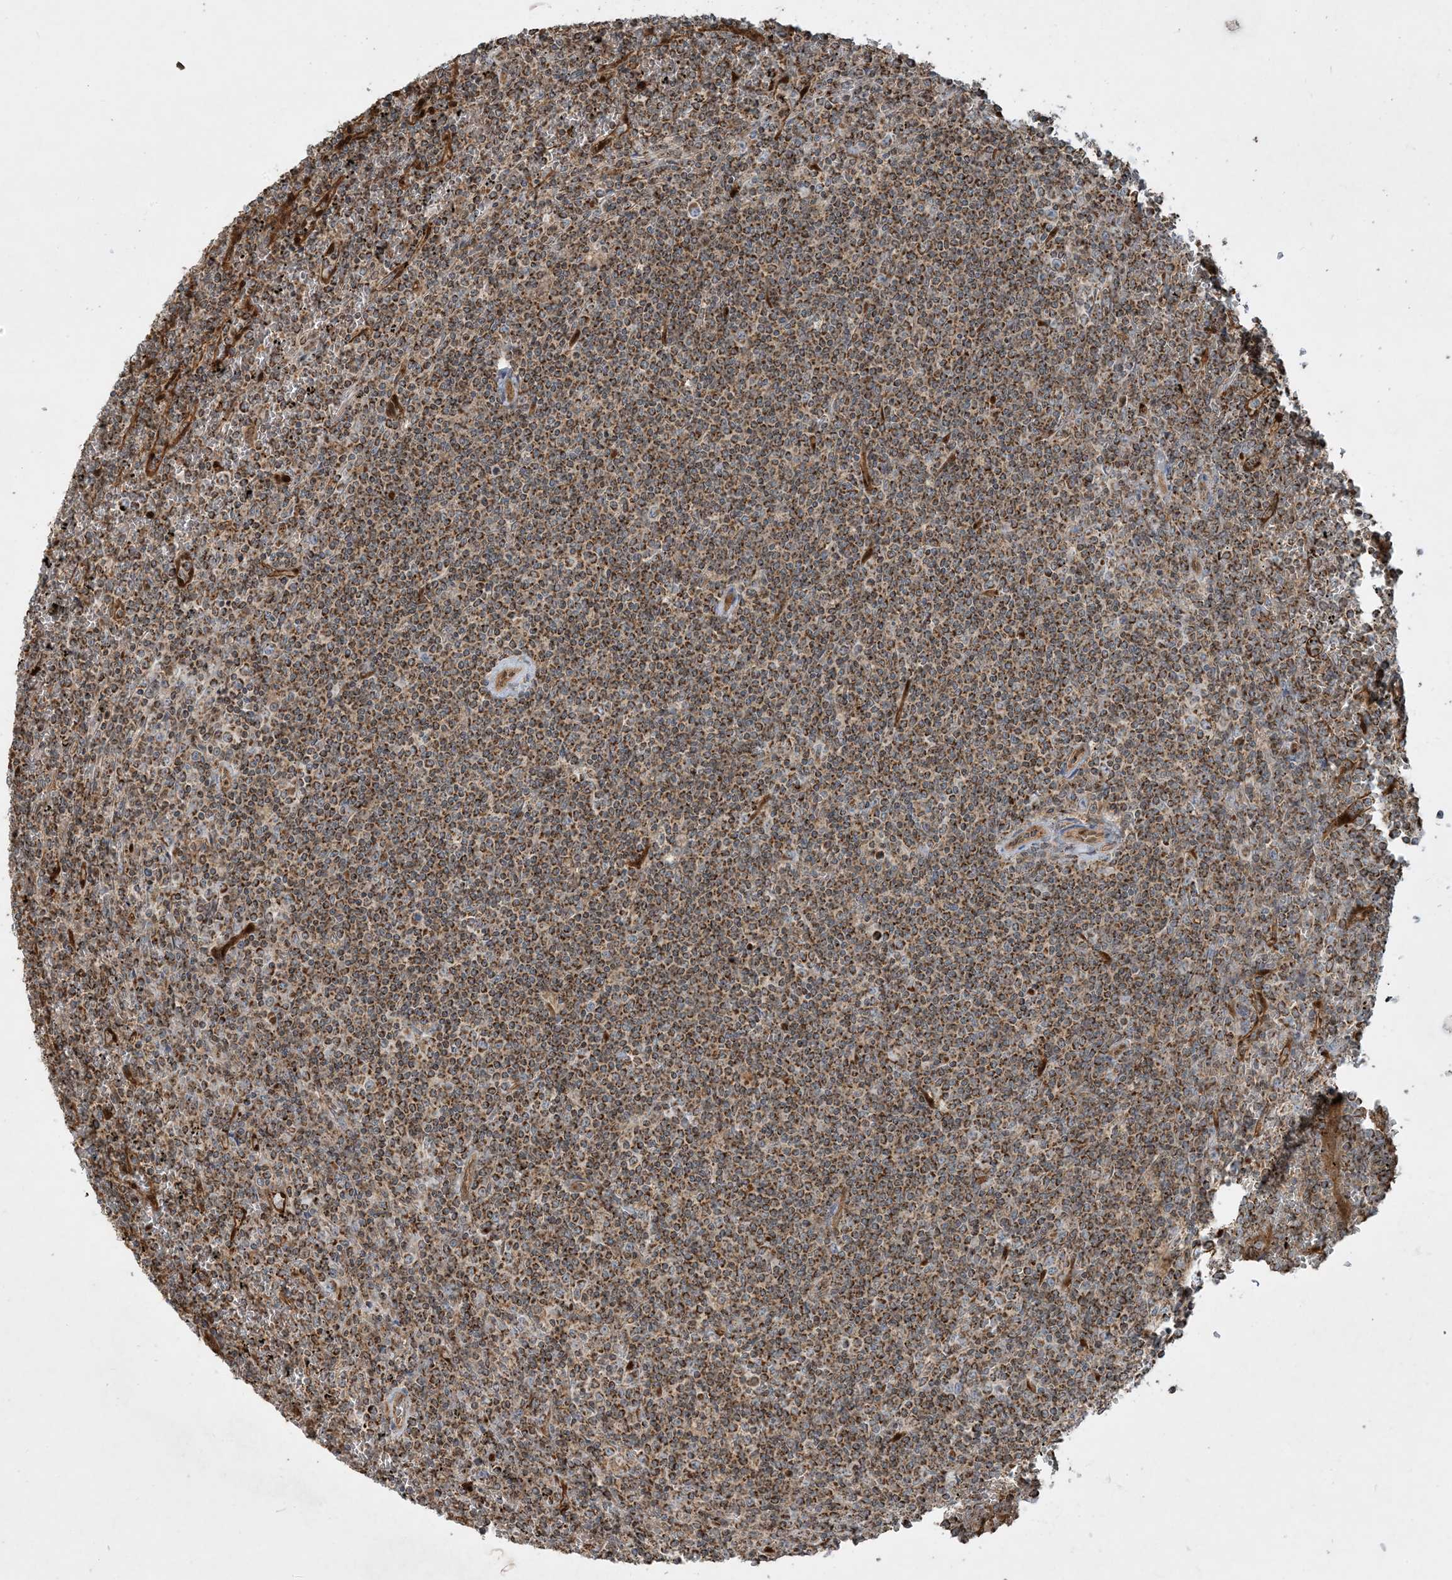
{"staining": {"intensity": "moderate", "quantity": ">75%", "location": "cytoplasmic/membranous"}, "tissue": "lymphoma", "cell_type": "Tumor cells", "image_type": "cancer", "snomed": [{"axis": "morphology", "description": "Malignant lymphoma, non-Hodgkin's type, Low grade"}, {"axis": "topography", "description": "Spleen"}], "caption": "Protein expression analysis of human lymphoma reveals moderate cytoplasmic/membranous staining in about >75% of tumor cells.", "gene": "PPM1F", "patient": {"sex": "female", "age": 19}}